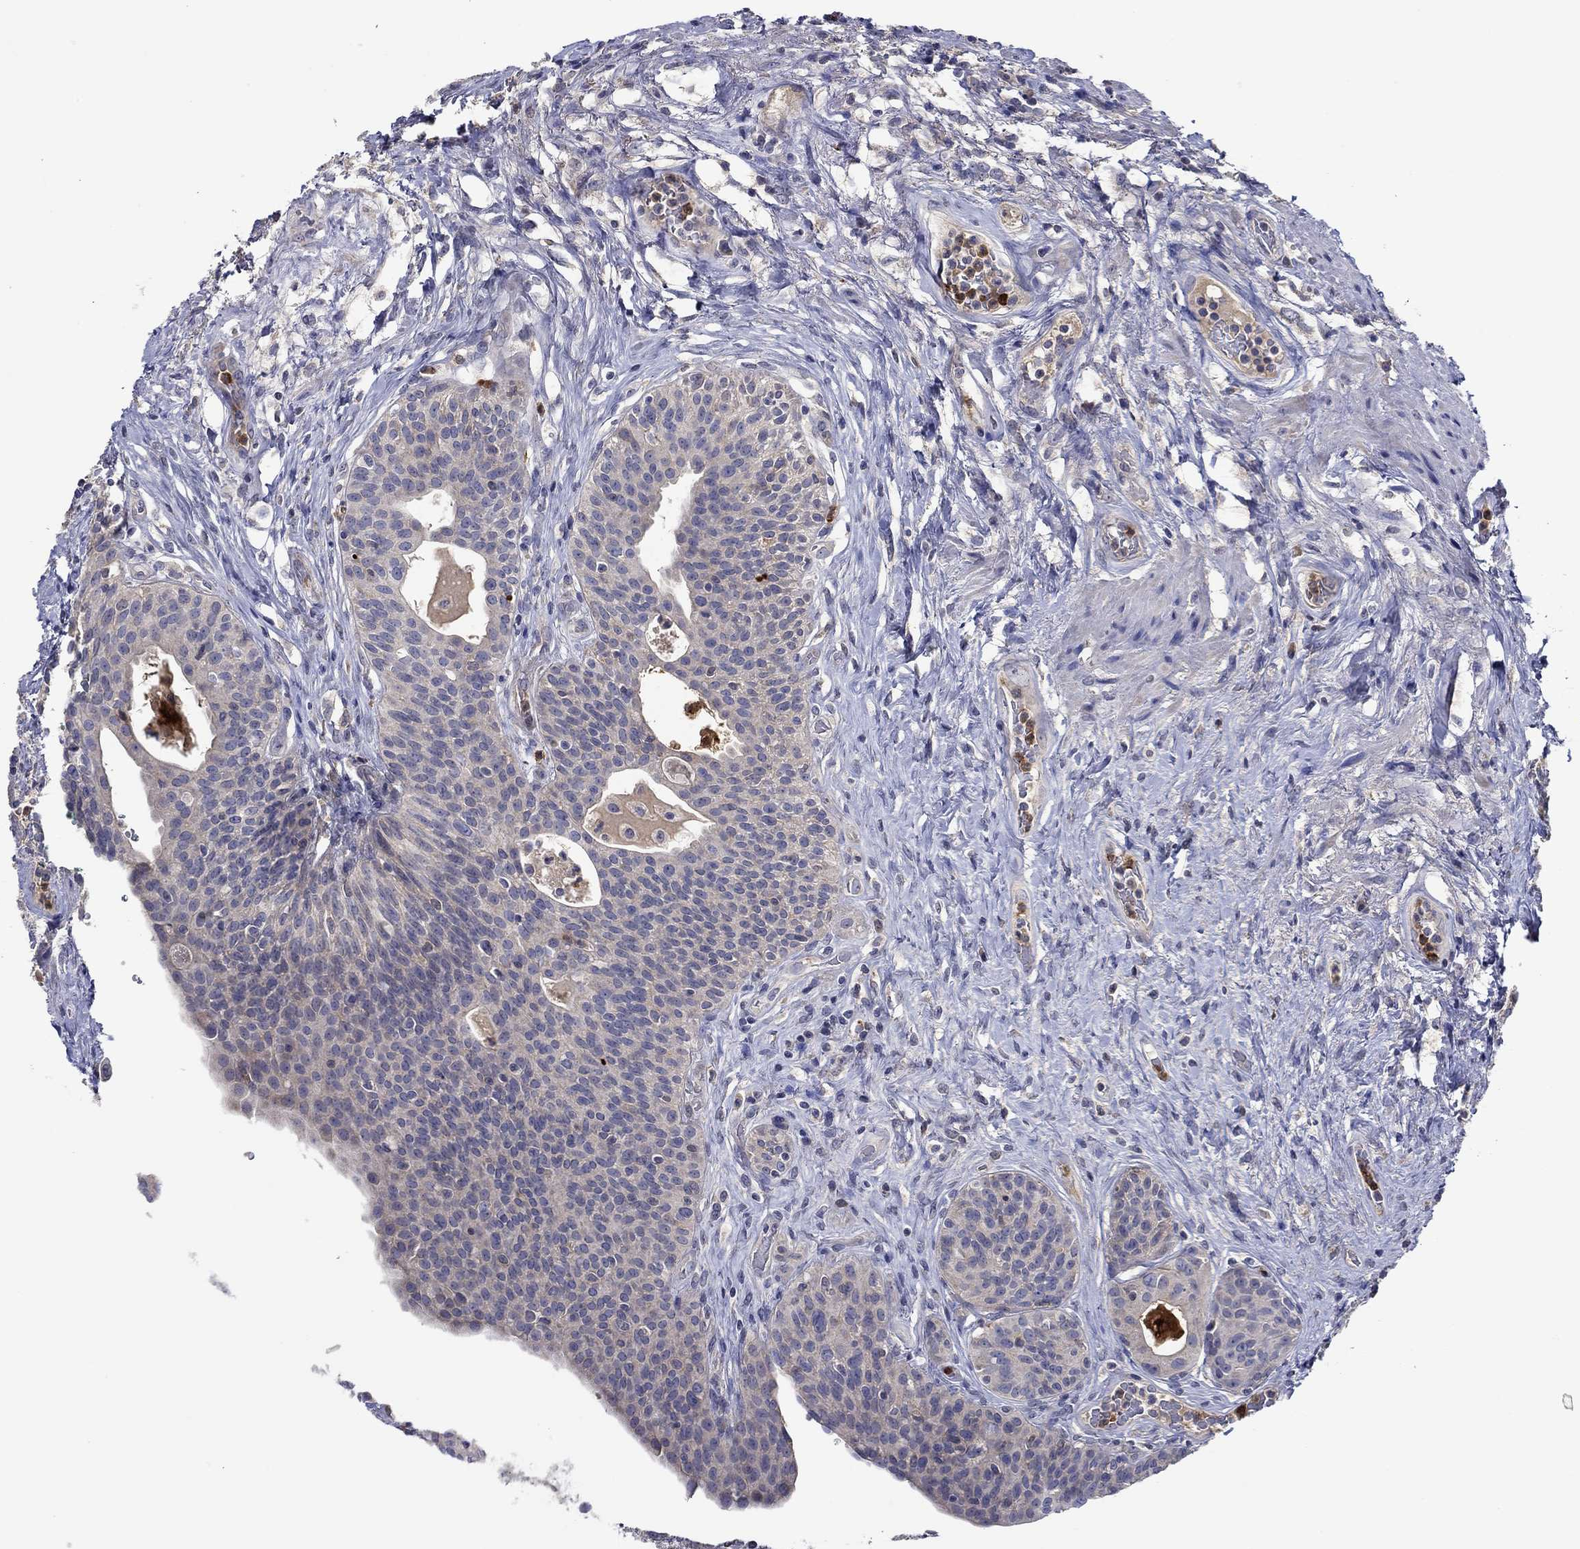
{"staining": {"intensity": "weak", "quantity": "<25%", "location": "cytoplasmic/membranous"}, "tissue": "urothelial cancer", "cell_type": "Tumor cells", "image_type": "cancer", "snomed": [{"axis": "morphology", "description": "Urothelial carcinoma, High grade"}, {"axis": "topography", "description": "Urinary bladder"}], "caption": "The IHC image has no significant staining in tumor cells of urothelial carcinoma (high-grade) tissue.", "gene": "CHIT1", "patient": {"sex": "male", "age": 79}}